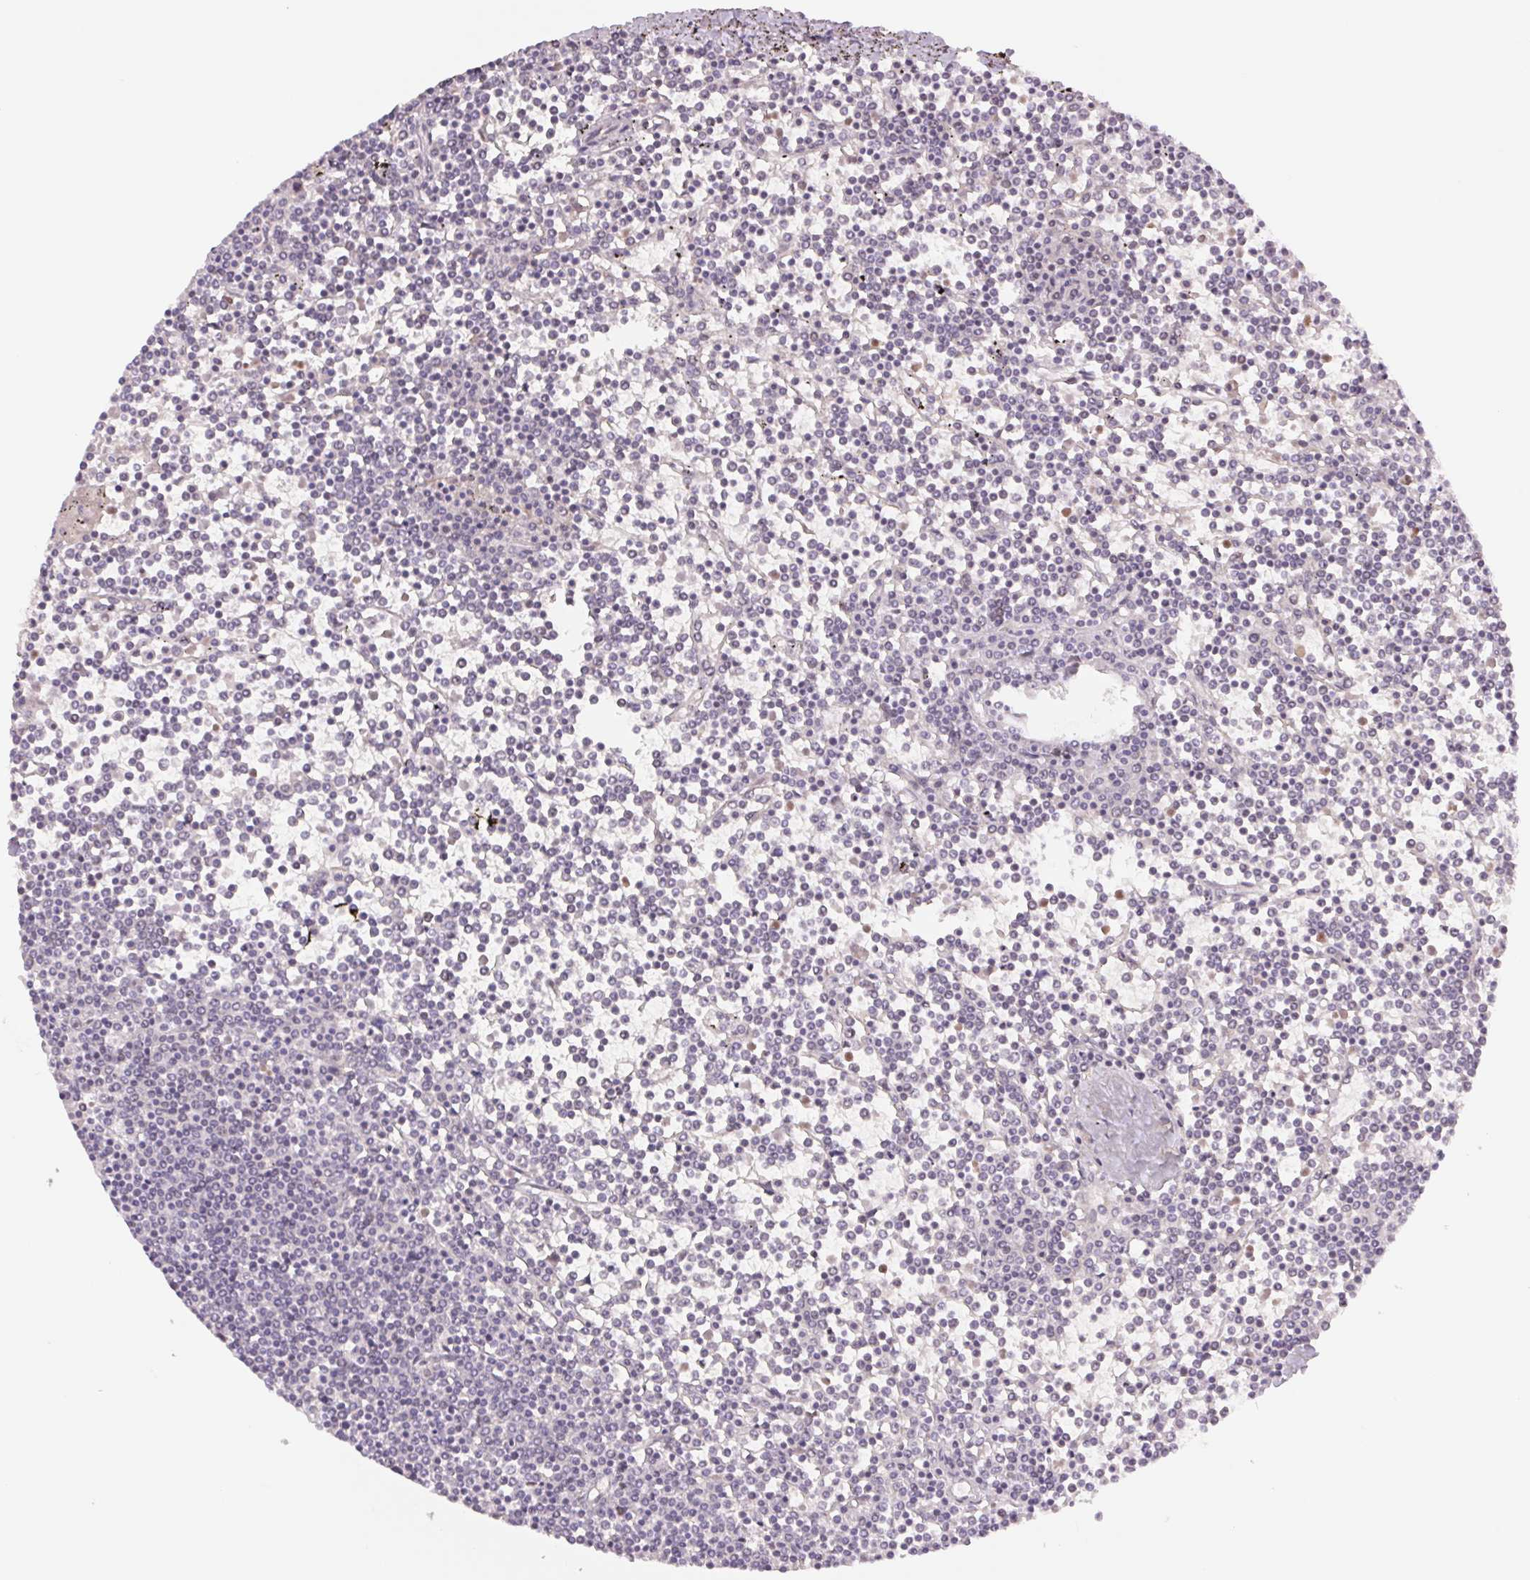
{"staining": {"intensity": "negative", "quantity": "none", "location": "none"}, "tissue": "lymphoma", "cell_type": "Tumor cells", "image_type": "cancer", "snomed": [{"axis": "morphology", "description": "Malignant lymphoma, non-Hodgkin's type, Low grade"}, {"axis": "topography", "description": "Spleen"}], "caption": "Low-grade malignant lymphoma, non-Hodgkin's type was stained to show a protein in brown. There is no significant staining in tumor cells.", "gene": "ZC3H14", "patient": {"sex": "female", "age": 19}}